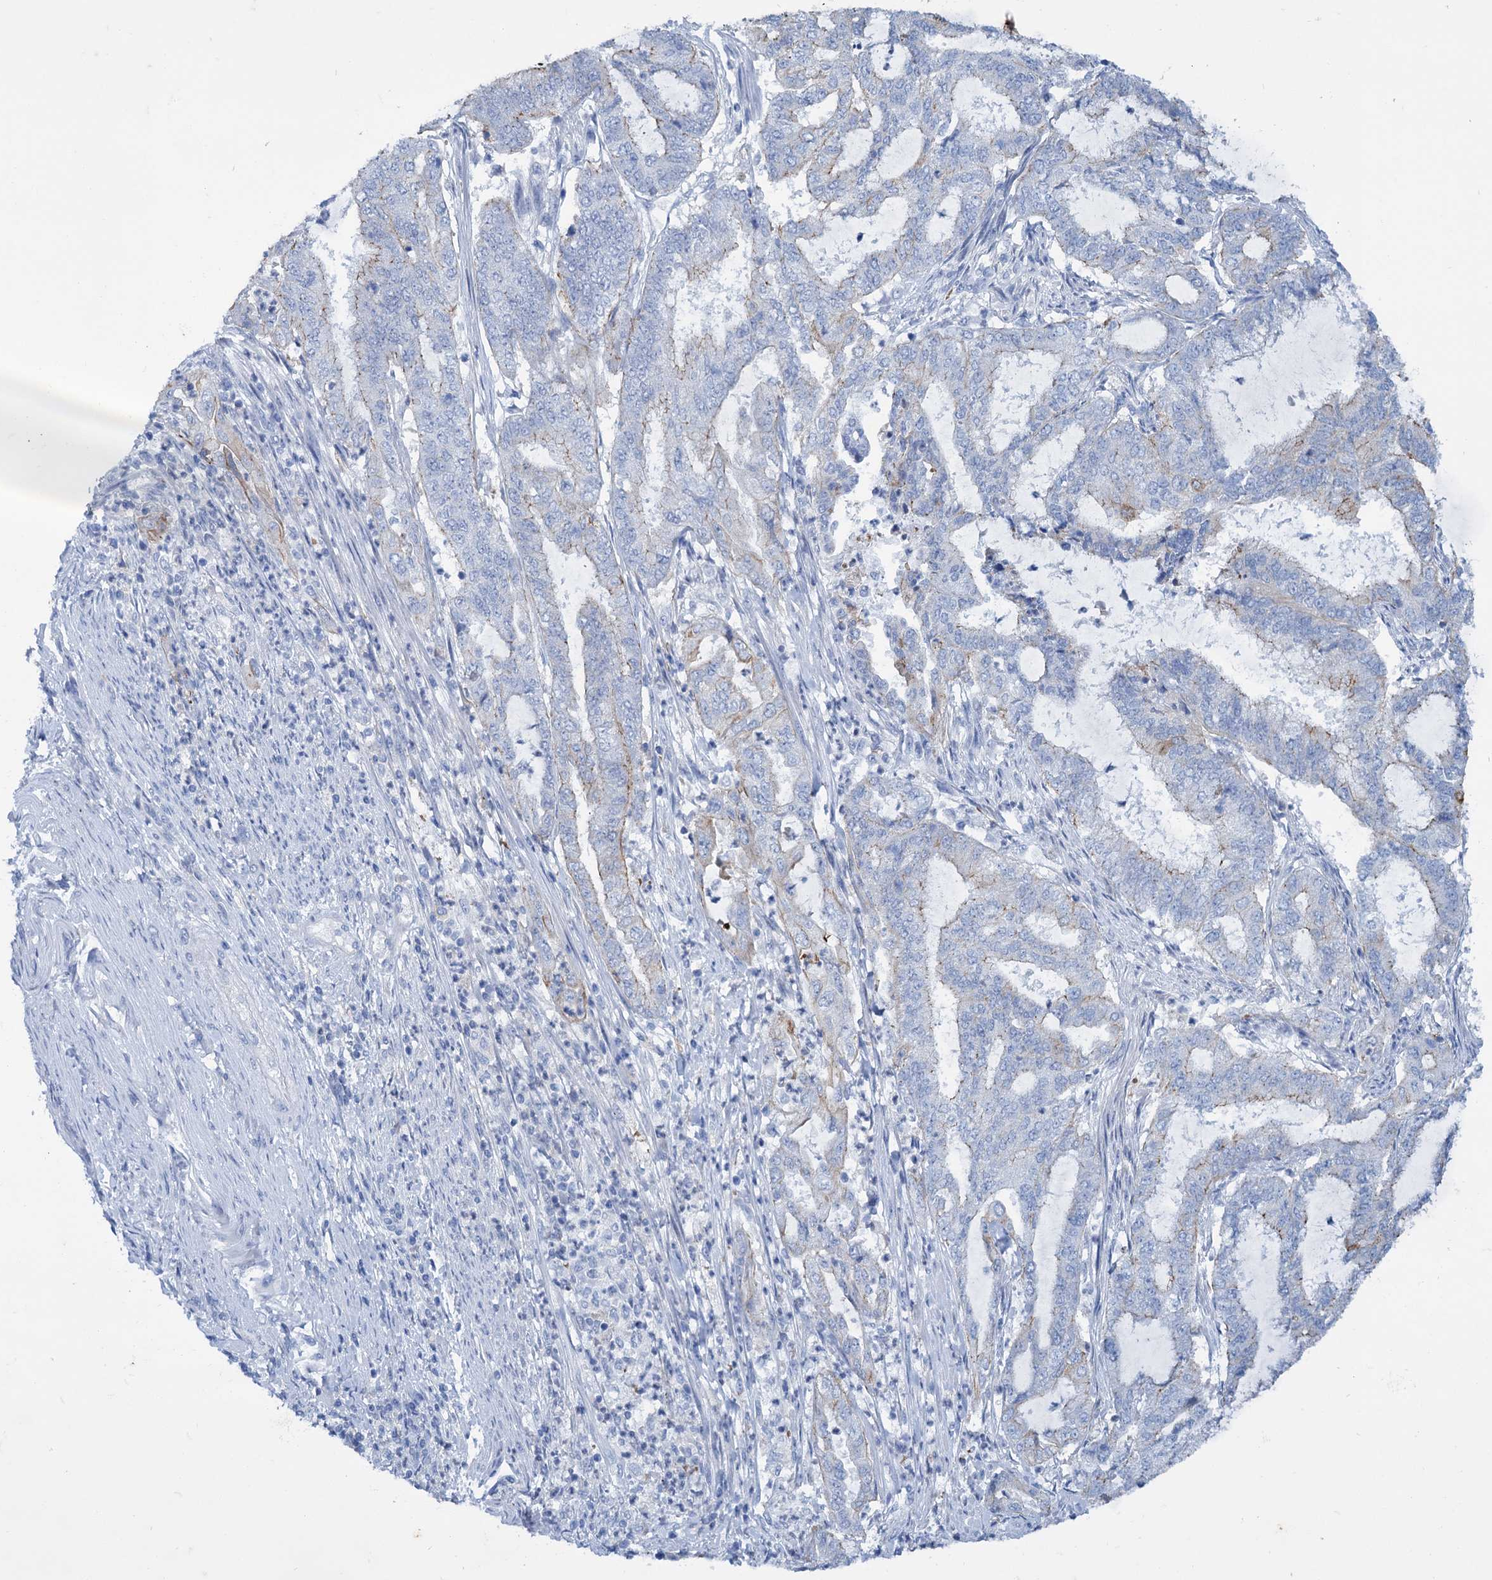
{"staining": {"intensity": "negative", "quantity": "none", "location": "none"}, "tissue": "endometrial cancer", "cell_type": "Tumor cells", "image_type": "cancer", "snomed": [{"axis": "morphology", "description": "Adenocarcinoma, NOS"}, {"axis": "topography", "description": "Endometrium"}], "caption": "A high-resolution photomicrograph shows immunohistochemistry (IHC) staining of endometrial adenocarcinoma, which displays no significant staining in tumor cells.", "gene": "FAAP20", "patient": {"sex": "female", "age": 51}}